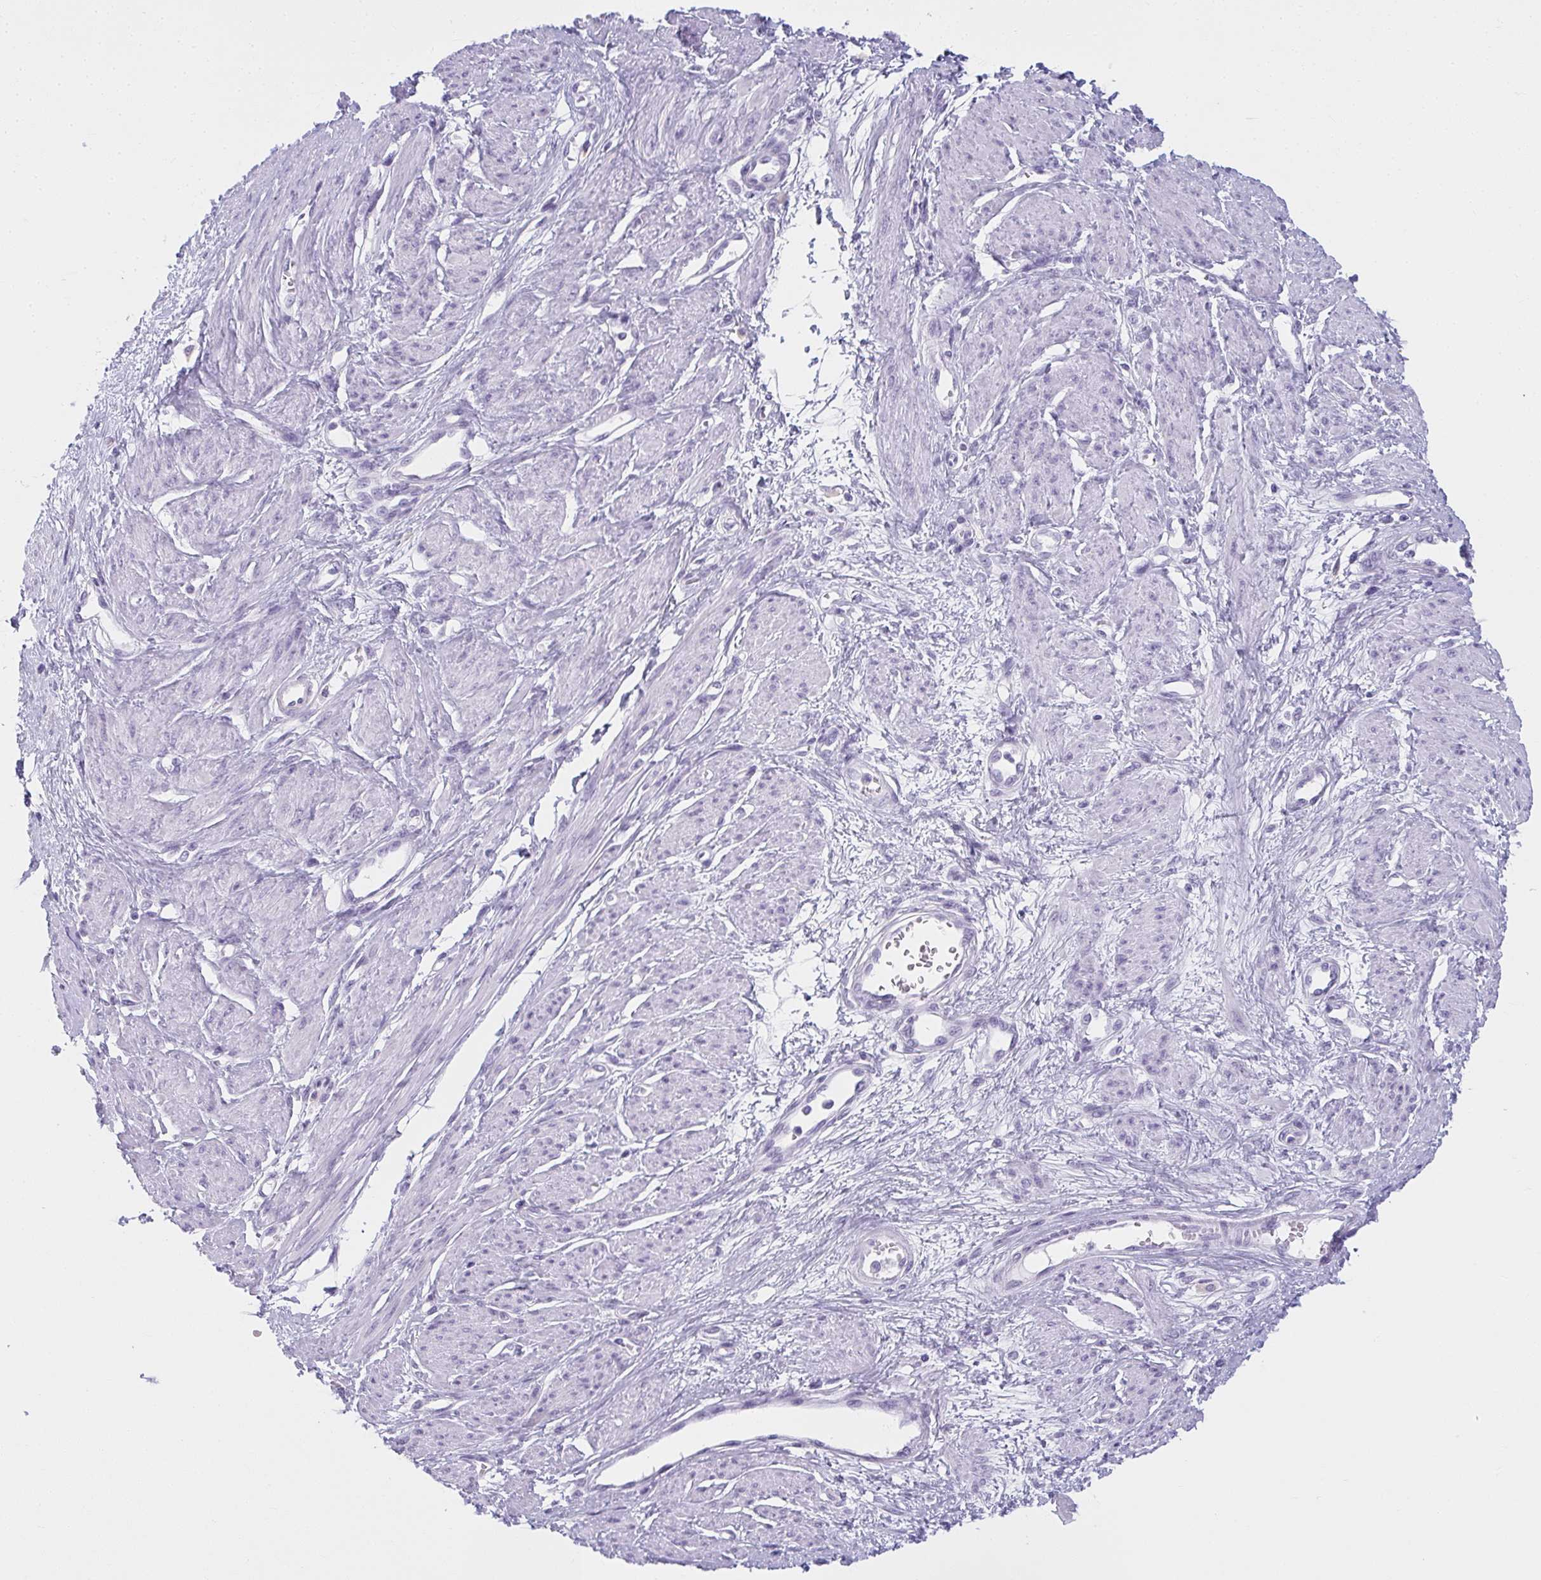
{"staining": {"intensity": "negative", "quantity": "none", "location": "none"}, "tissue": "smooth muscle", "cell_type": "Smooth muscle cells", "image_type": "normal", "snomed": [{"axis": "morphology", "description": "Normal tissue, NOS"}, {"axis": "topography", "description": "Smooth muscle"}, {"axis": "topography", "description": "Uterus"}], "caption": "Immunohistochemistry of unremarkable human smooth muscle shows no expression in smooth muscle cells.", "gene": "MOBP", "patient": {"sex": "female", "age": 39}}